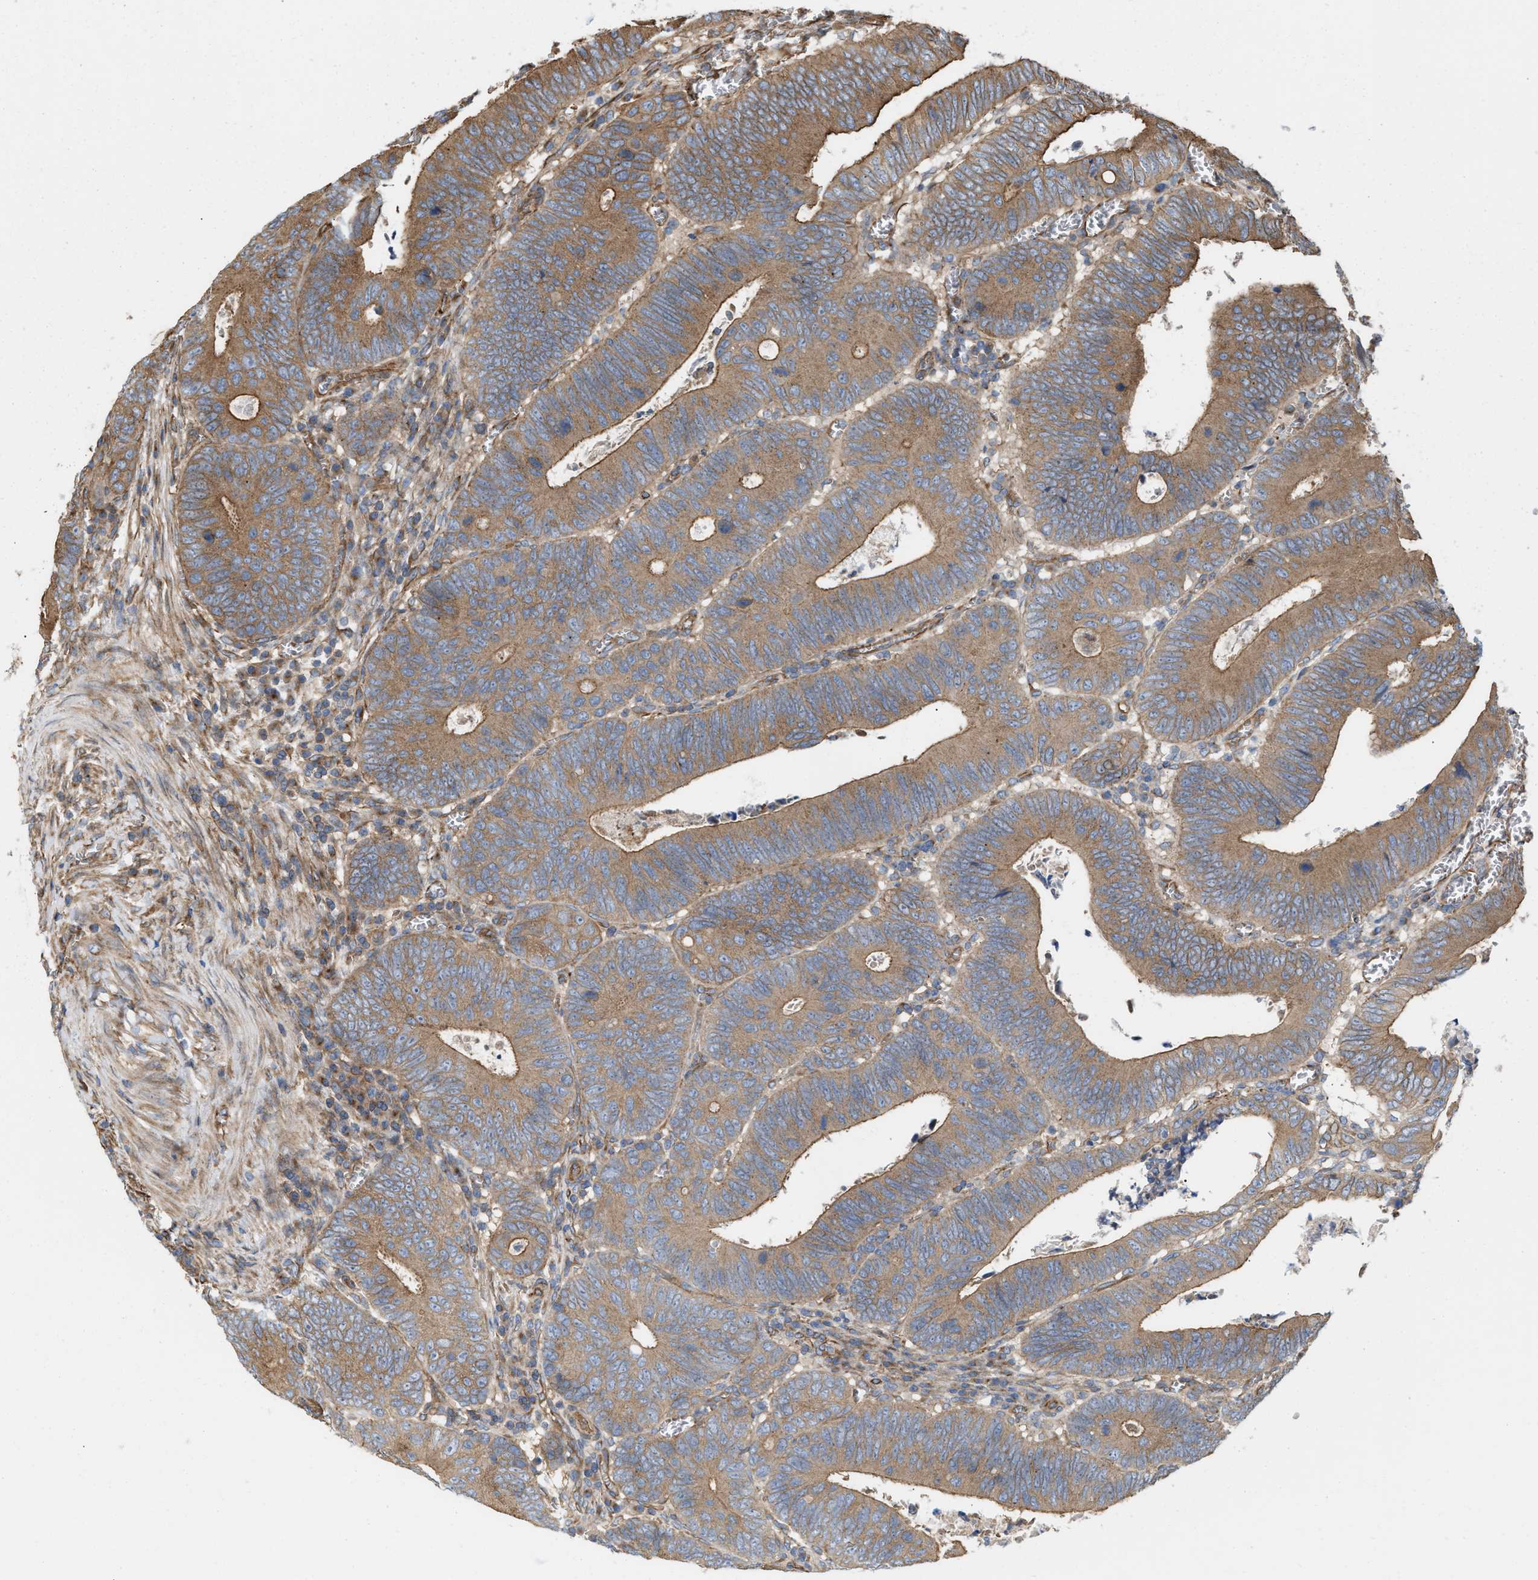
{"staining": {"intensity": "moderate", "quantity": ">75%", "location": "cytoplasmic/membranous"}, "tissue": "colorectal cancer", "cell_type": "Tumor cells", "image_type": "cancer", "snomed": [{"axis": "morphology", "description": "Inflammation, NOS"}, {"axis": "morphology", "description": "Adenocarcinoma, NOS"}, {"axis": "topography", "description": "Colon"}], "caption": "An immunohistochemistry (IHC) photomicrograph of tumor tissue is shown. Protein staining in brown labels moderate cytoplasmic/membranous positivity in adenocarcinoma (colorectal) within tumor cells. The staining was performed using DAB (3,3'-diaminobenzidine) to visualize the protein expression in brown, while the nuclei were stained in blue with hematoxylin (Magnification: 20x).", "gene": "EPS15L1", "patient": {"sex": "male", "age": 72}}